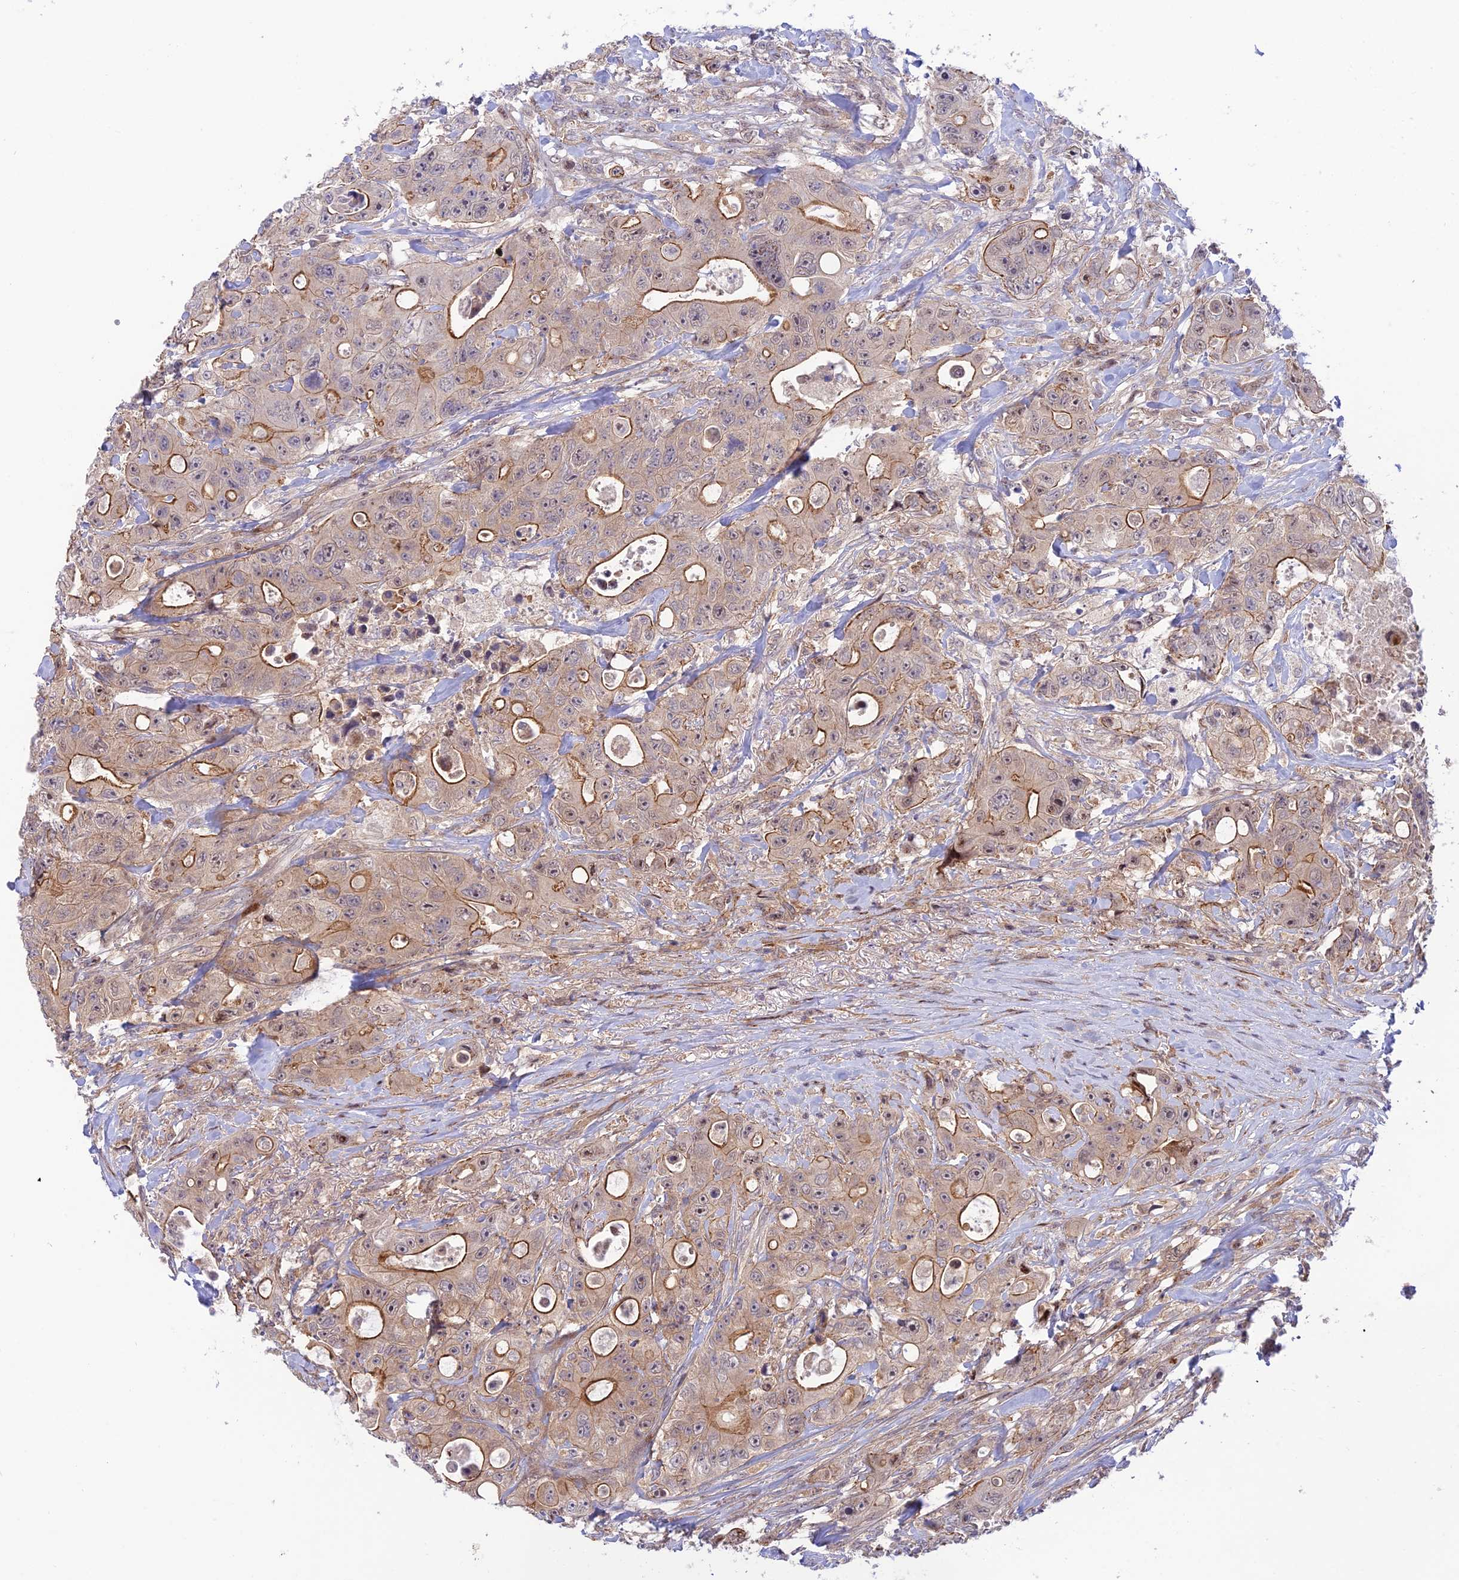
{"staining": {"intensity": "moderate", "quantity": "25%-75%", "location": "cytoplasmic/membranous"}, "tissue": "colorectal cancer", "cell_type": "Tumor cells", "image_type": "cancer", "snomed": [{"axis": "morphology", "description": "Adenocarcinoma, NOS"}, {"axis": "topography", "description": "Colon"}], "caption": "Tumor cells exhibit medium levels of moderate cytoplasmic/membranous staining in about 25%-75% of cells in human colorectal adenocarcinoma.", "gene": "ZNF584", "patient": {"sex": "female", "age": 46}}